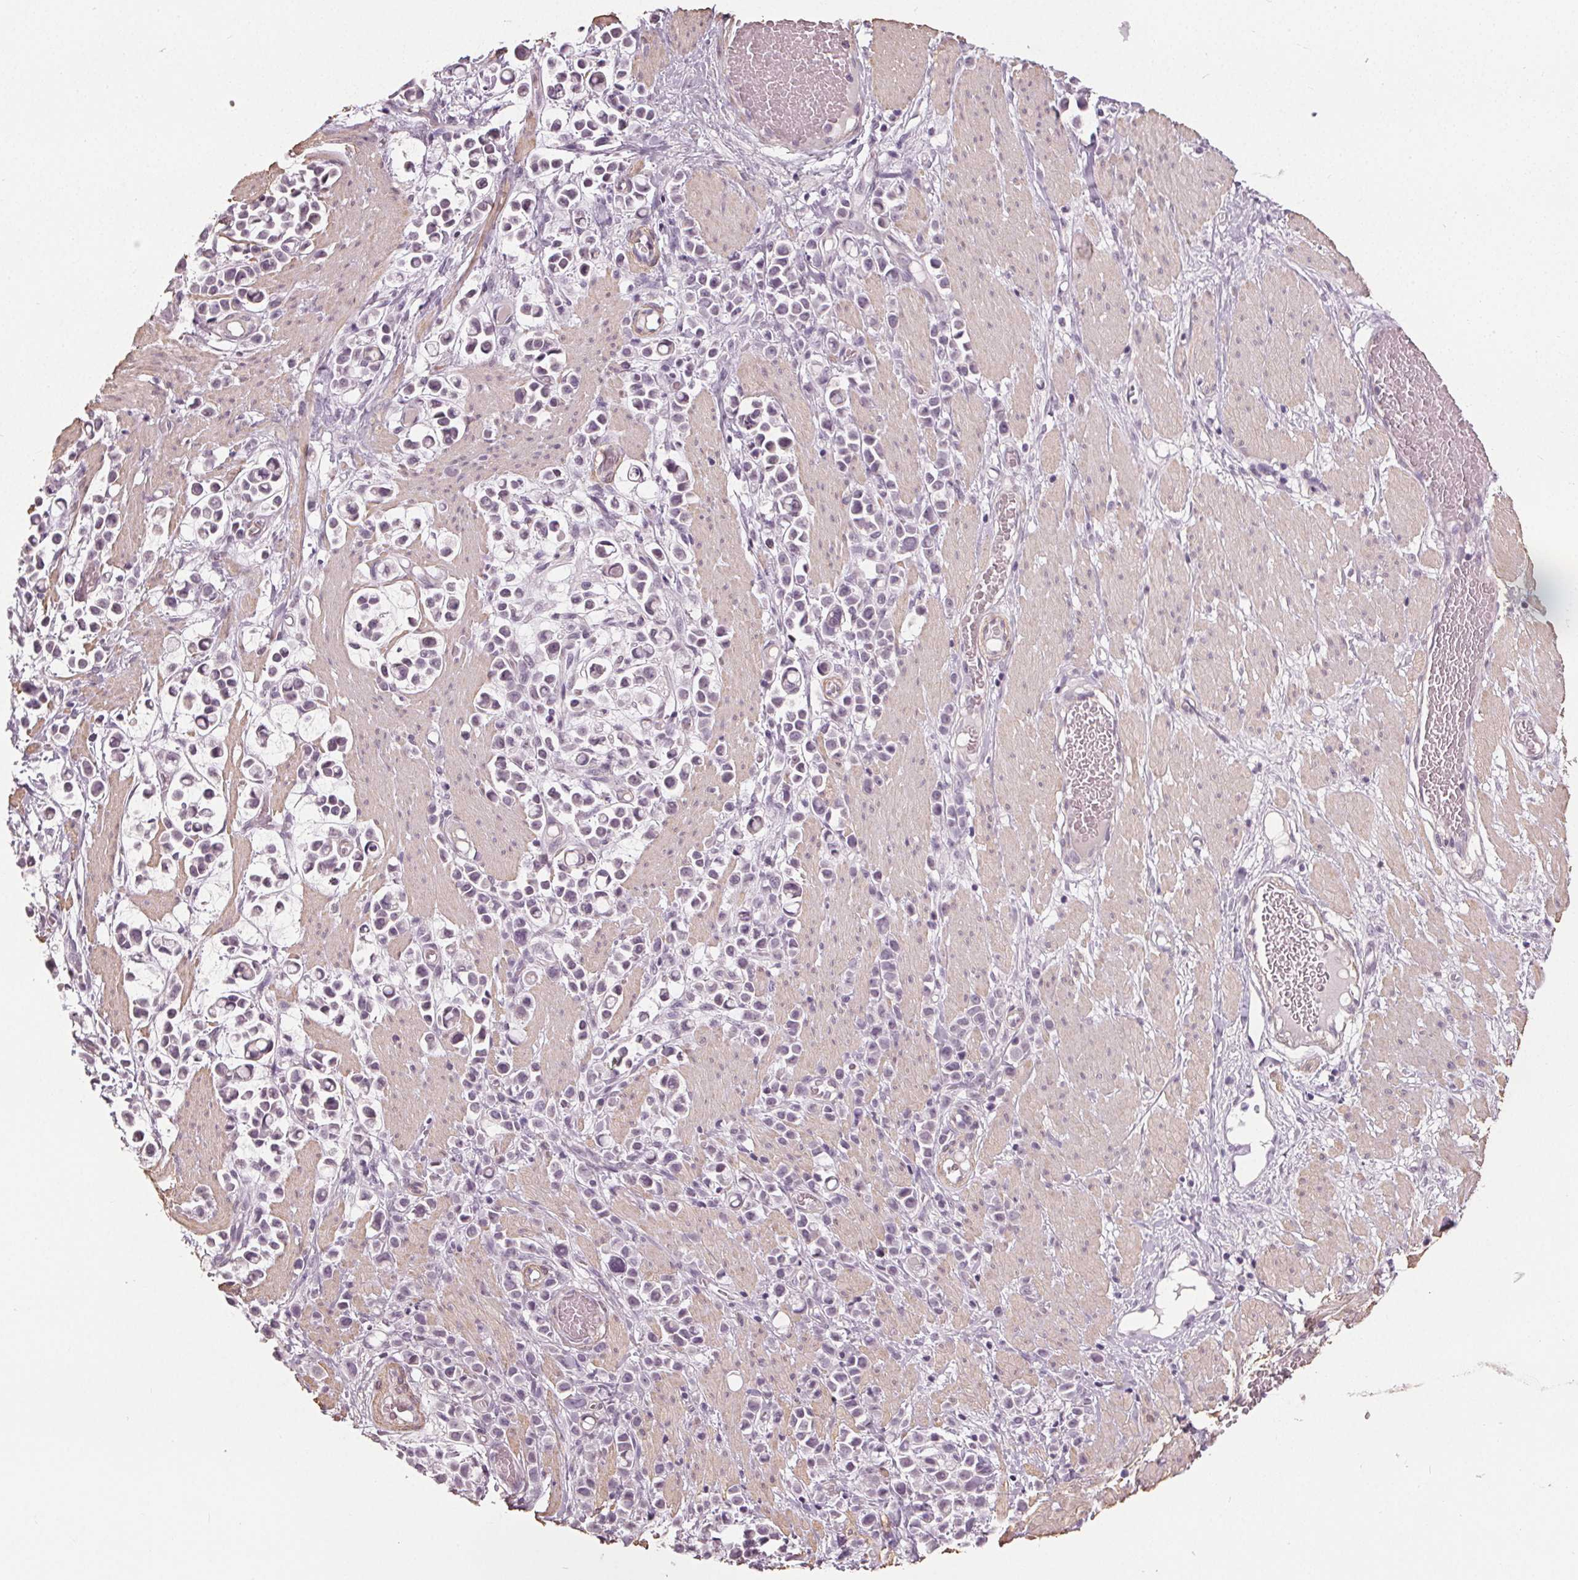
{"staining": {"intensity": "negative", "quantity": "none", "location": "none"}, "tissue": "stomach cancer", "cell_type": "Tumor cells", "image_type": "cancer", "snomed": [{"axis": "morphology", "description": "Adenocarcinoma, NOS"}, {"axis": "topography", "description": "Stomach"}], "caption": "Tumor cells are negative for protein expression in human stomach cancer.", "gene": "PKP1", "patient": {"sex": "male", "age": 82}}